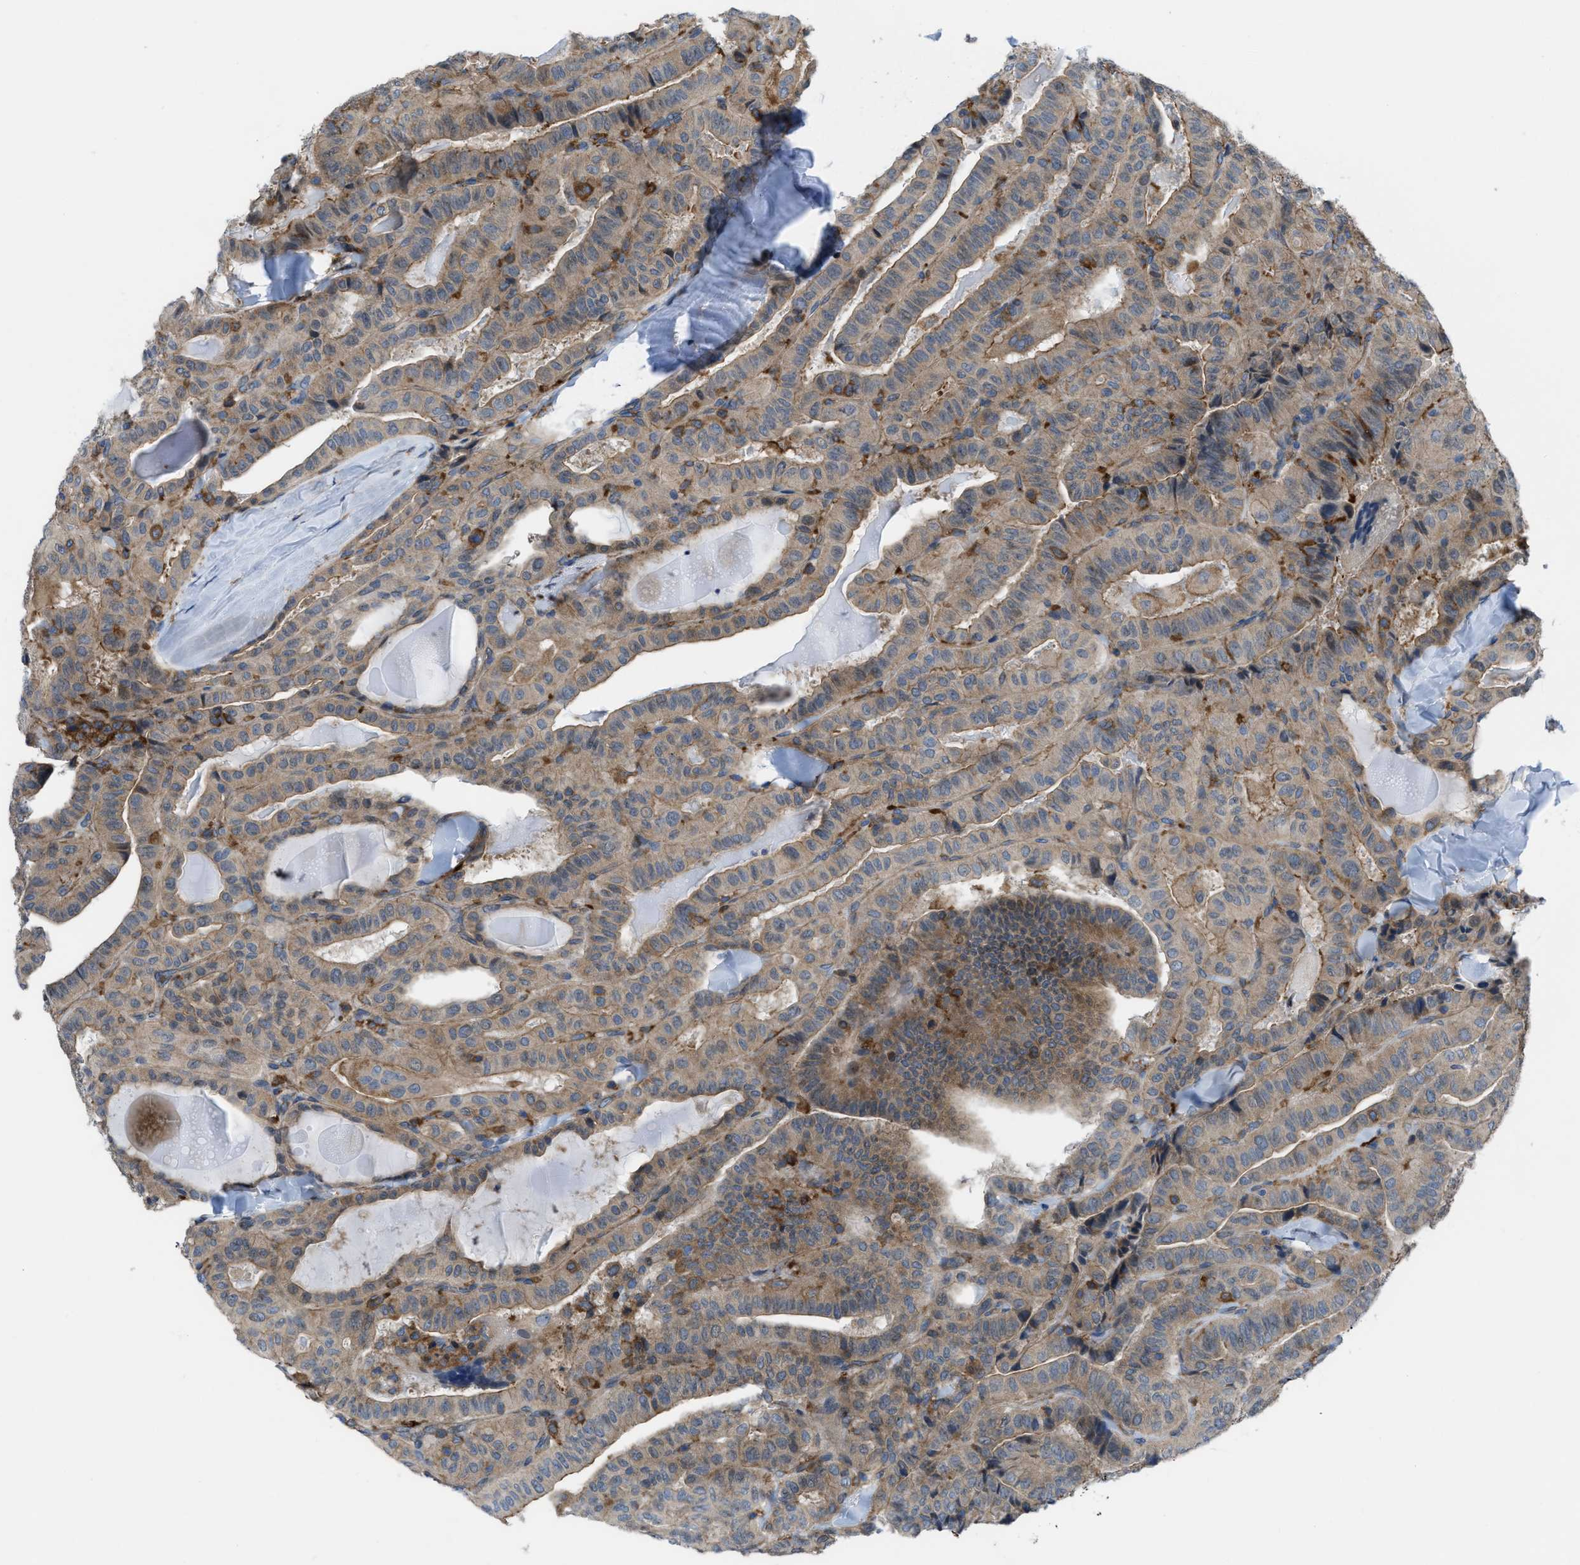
{"staining": {"intensity": "weak", "quantity": ">75%", "location": "cytoplasmic/membranous"}, "tissue": "thyroid cancer", "cell_type": "Tumor cells", "image_type": "cancer", "snomed": [{"axis": "morphology", "description": "Papillary adenocarcinoma, NOS"}, {"axis": "topography", "description": "Thyroid gland"}], "caption": "An image of thyroid papillary adenocarcinoma stained for a protein exhibits weak cytoplasmic/membranous brown staining in tumor cells.", "gene": "MYO18A", "patient": {"sex": "male", "age": 77}}